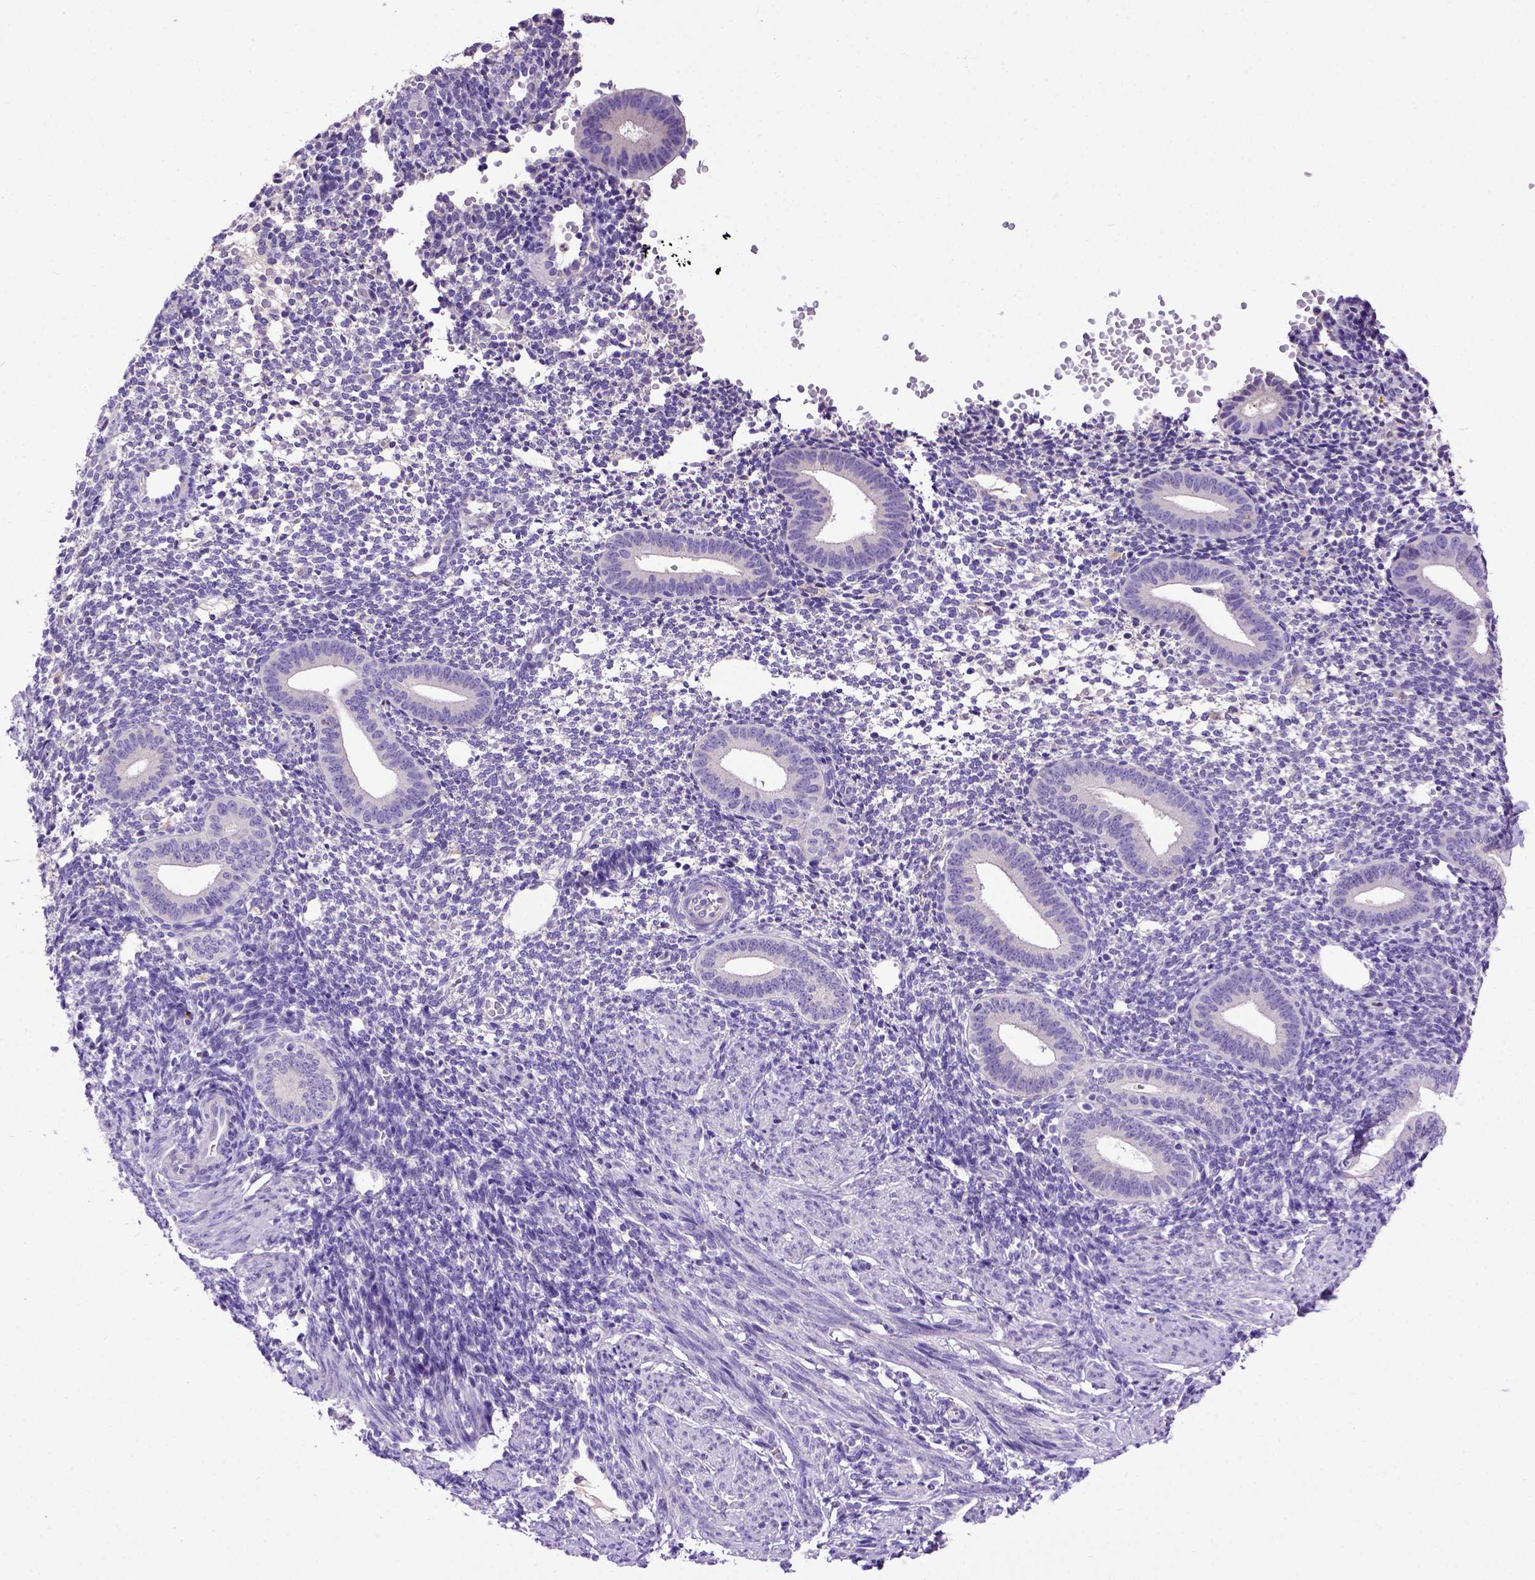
{"staining": {"intensity": "negative", "quantity": "none", "location": "none"}, "tissue": "endometrium", "cell_type": "Cells in endometrial stroma", "image_type": "normal", "snomed": [{"axis": "morphology", "description": "Normal tissue, NOS"}, {"axis": "topography", "description": "Endometrium"}], "caption": "A high-resolution micrograph shows IHC staining of unremarkable endometrium, which reveals no significant positivity in cells in endometrial stroma. Brightfield microscopy of immunohistochemistry (IHC) stained with DAB (3,3'-diaminobenzidine) (brown) and hematoxylin (blue), captured at high magnification.", "gene": "ADAM12", "patient": {"sex": "female", "age": 40}}